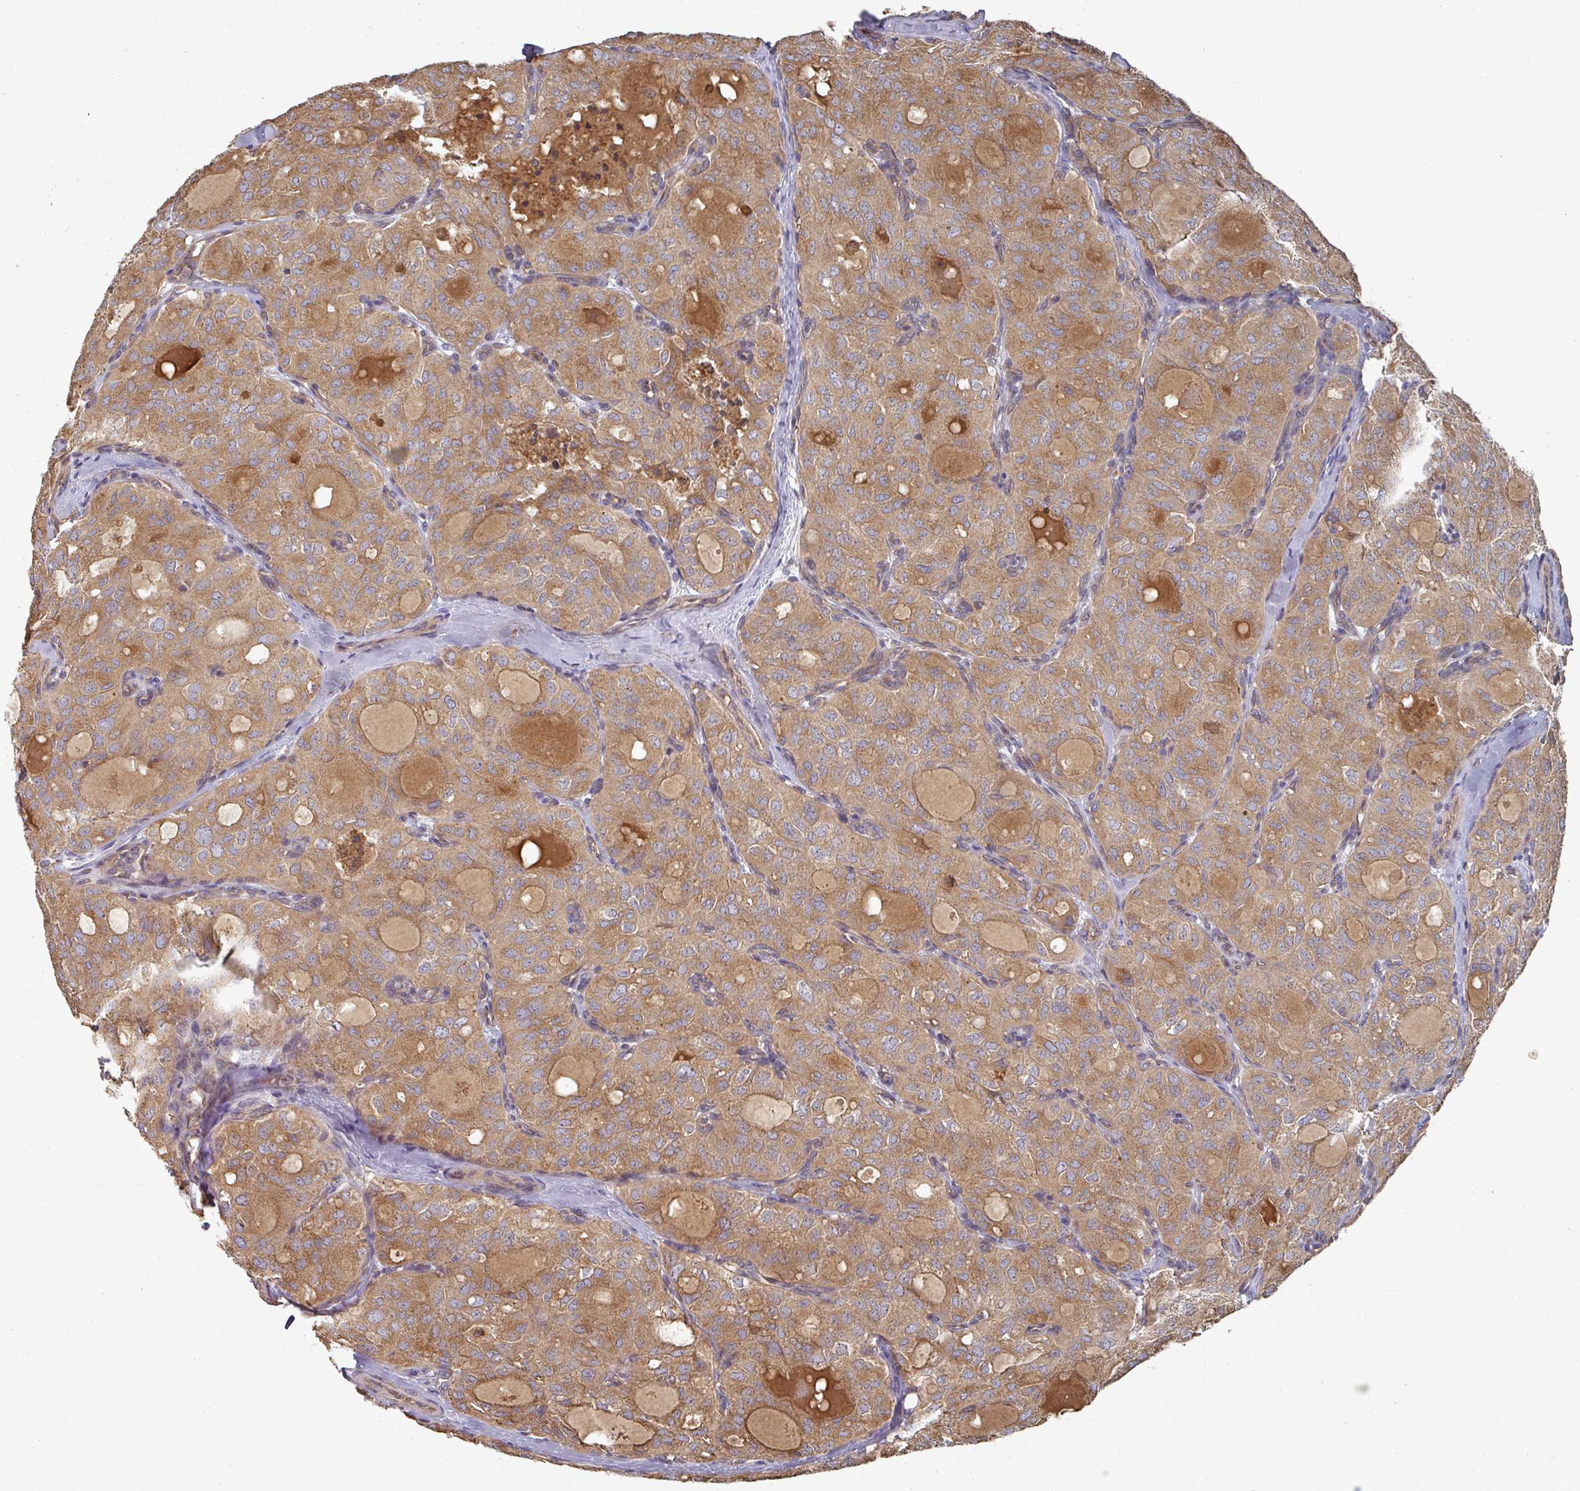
{"staining": {"intensity": "moderate", "quantity": ">75%", "location": "cytoplasmic/membranous"}, "tissue": "thyroid cancer", "cell_type": "Tumor cells", "image_type": "cancer", "snomed": [{"axis": "morphology", "description": "Follicular adenoma carcinoma, NOS"}, {"axis": "topography", "description": "Thyroid gland"}], "caption": "Brown immunohistochemical staining in thyroid cancer shows moderate cytoplasmic/membranous expression in approximately >75% of tumor cells.", "gene": "EDEM2", "patient": {"sex": "male", "age": 75}}